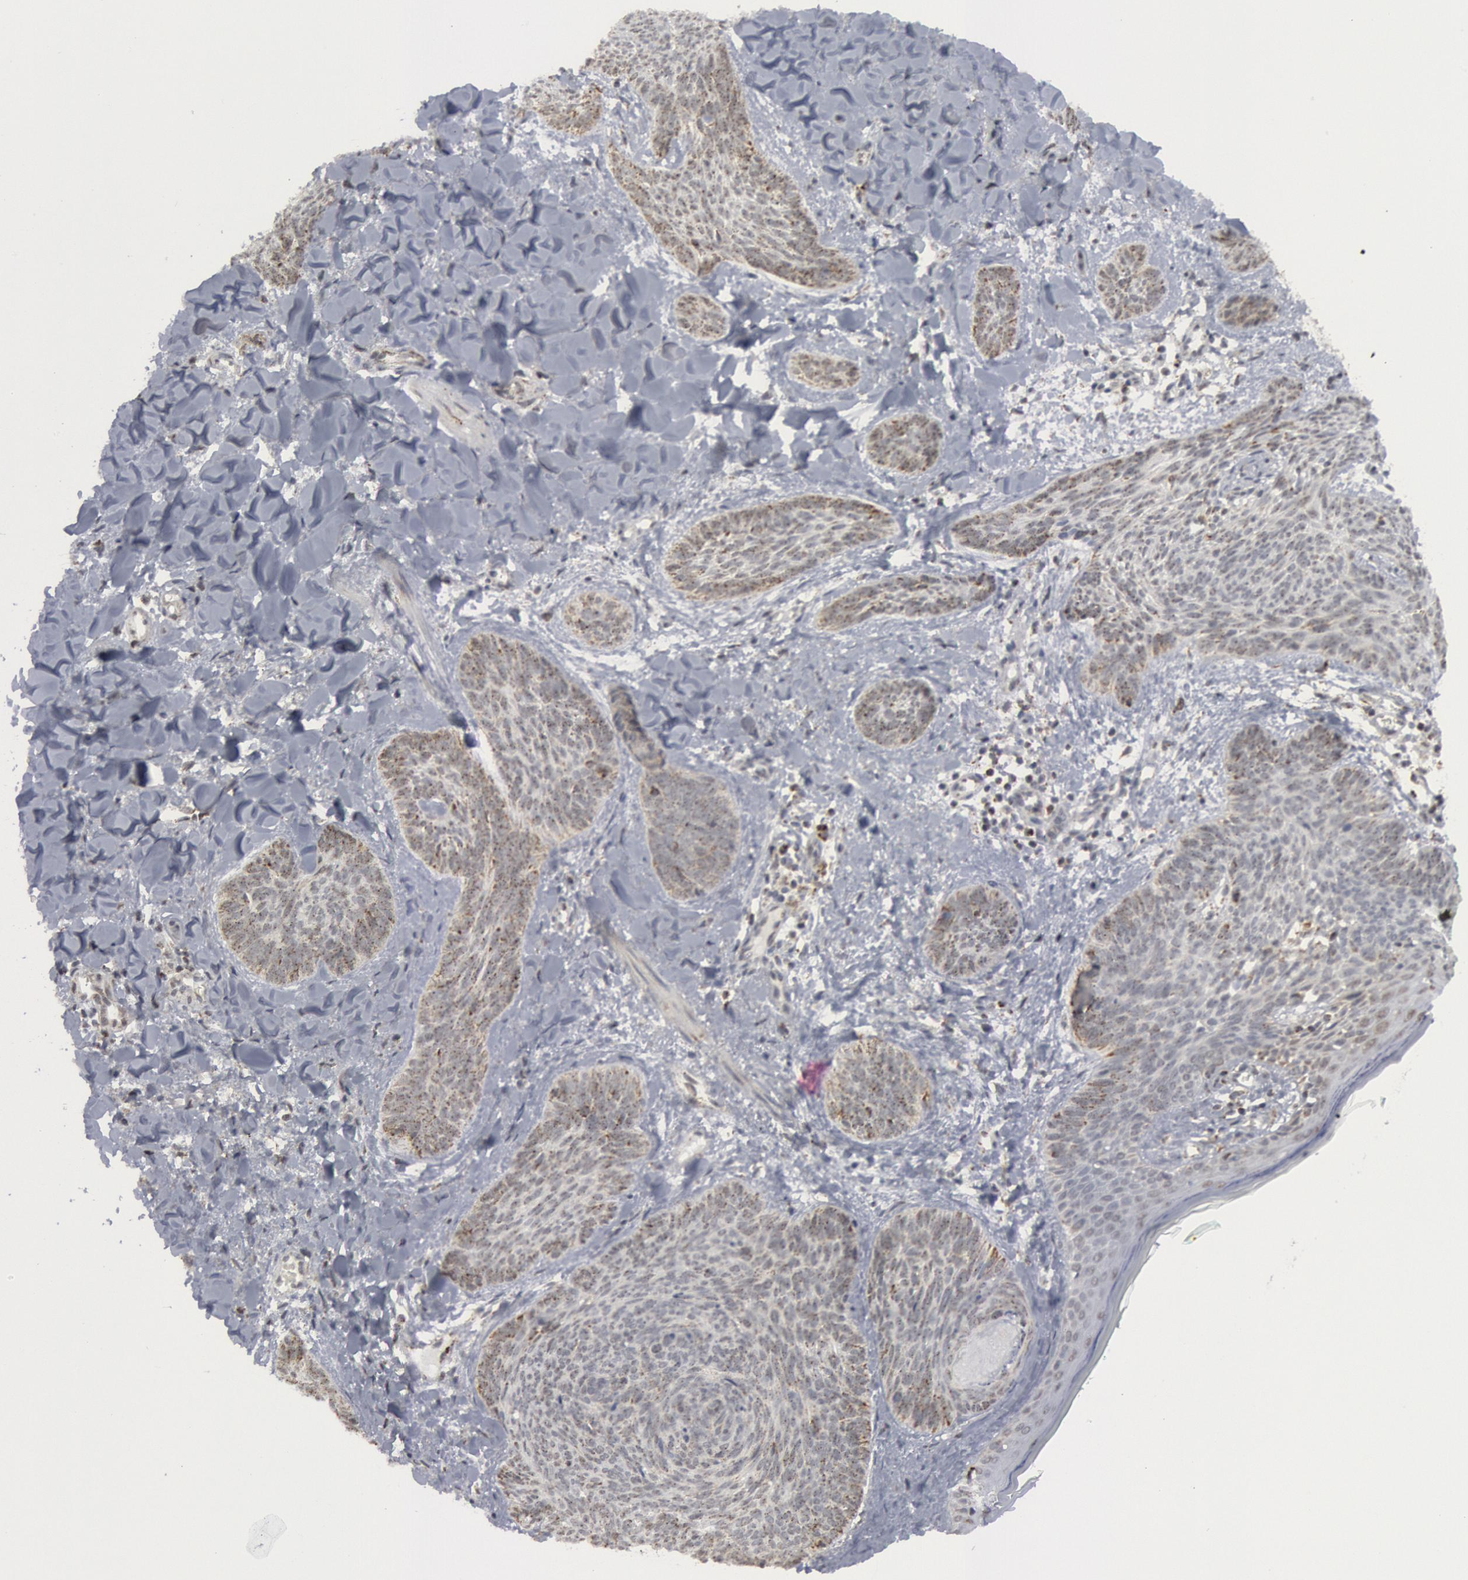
{"staining": {"intensity": "weak", "quantity": "<25%", "location": "cytoplasmic/membranous"}, "tissue": "skin cancer", "cell_type": "Tumor cells", "image_type": "cancer", "snomed": [{"axis": "morphology", "description": "Basal cell carcinoma"}, {"axis": "topography", "description": "Skin"}], "caption": "Tumor cells are negative for protein expression in human skin cancer.", "gene": "CASP9", "patient": {"sex": "female", "age": 81}}